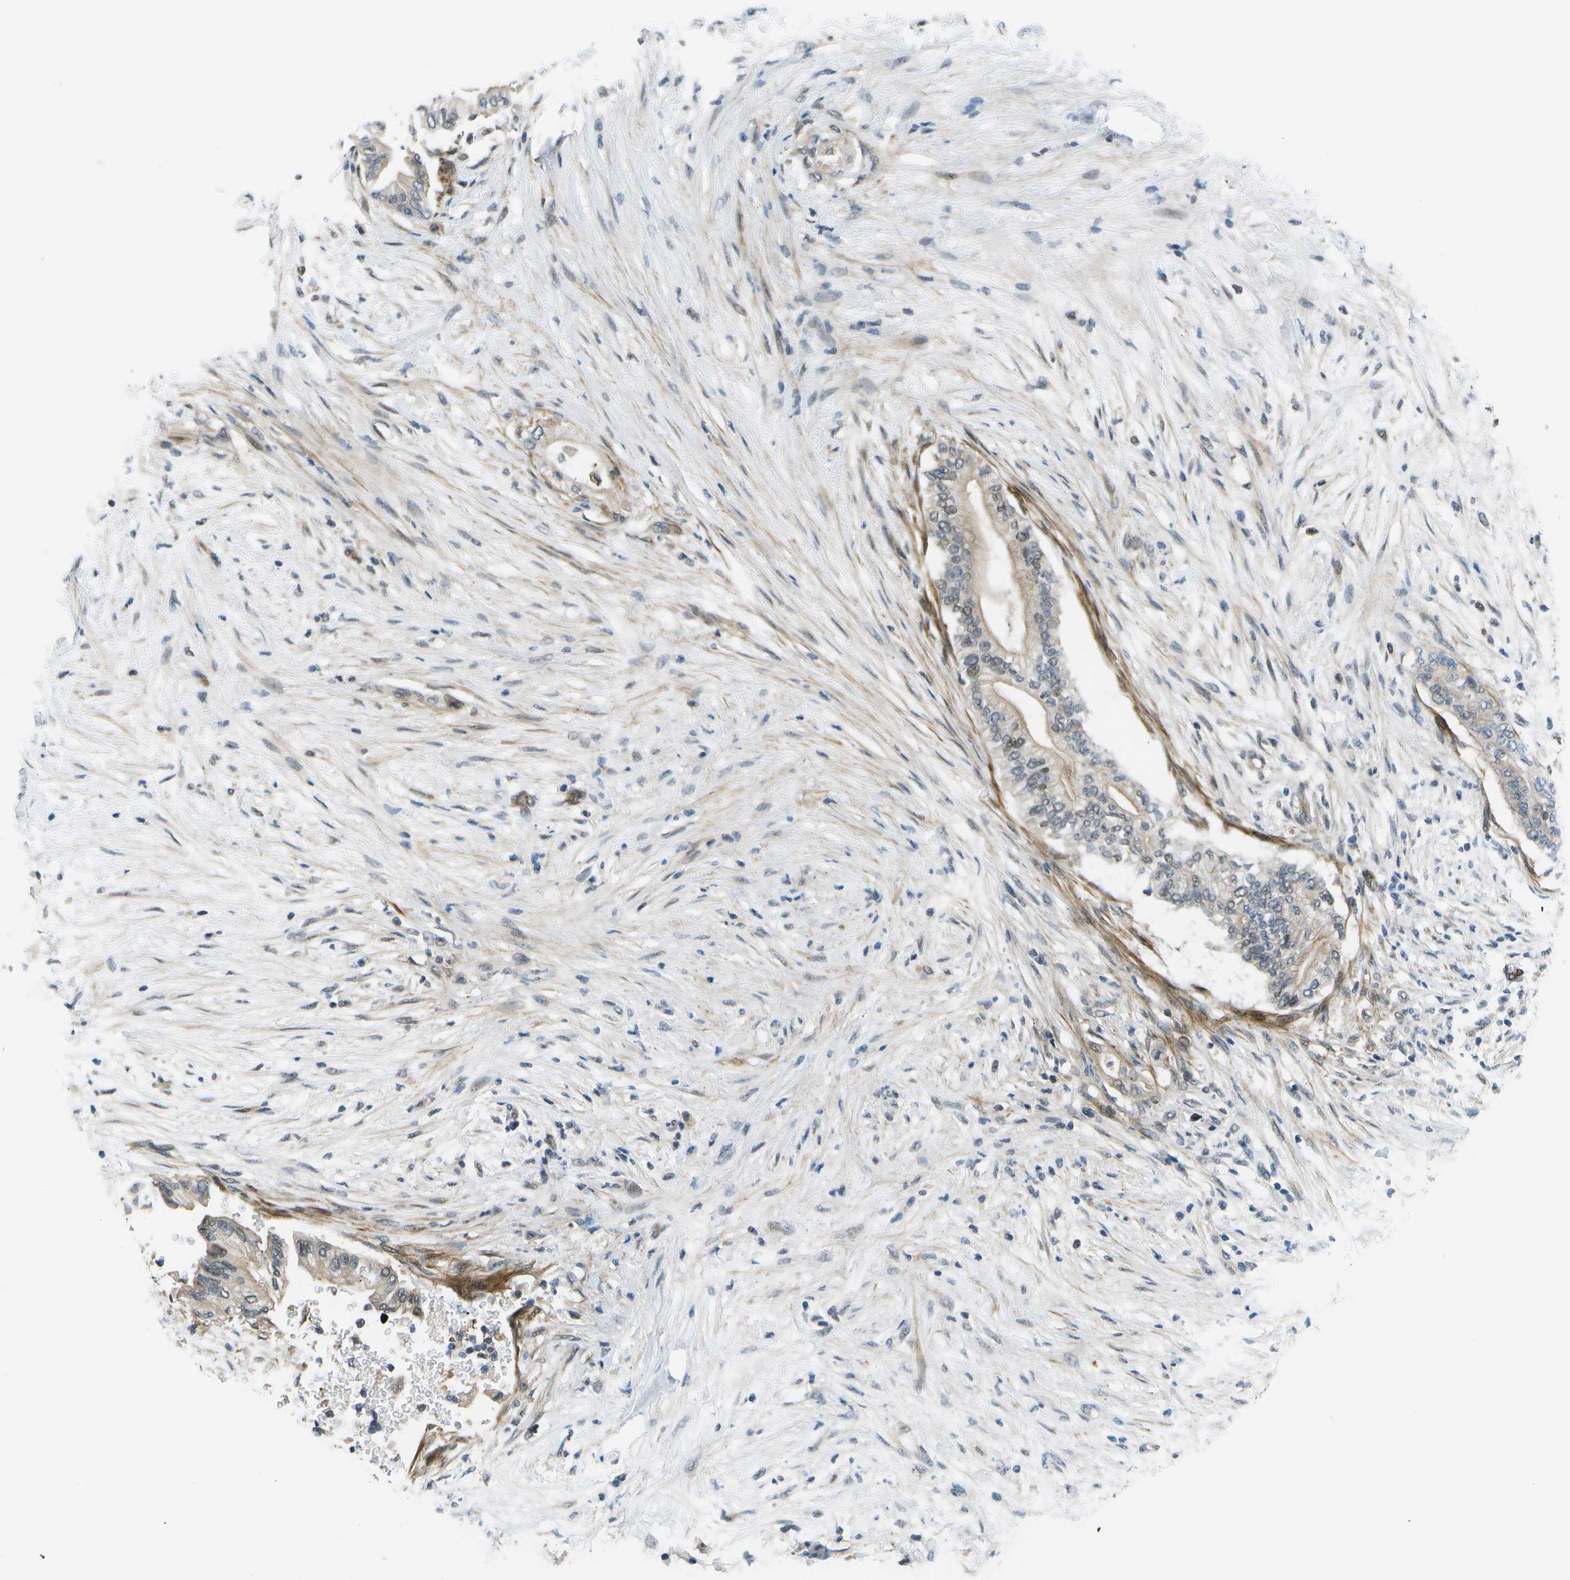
{"staining": {"intensity": "weak", "quantity": "25%-75%", "location": "cytoplasmic/membranous"}, "tissue": "pancreatic cancer", "cell_type": "Tumor cells", "image_type": "cancer", "snomed": [{"axis": "morphology", "description": "Normal tissue, NOS"}, {"axis": "morphology", "description": "Adenocarcinoma, NOS"}, {"axis": "topography", "description": "Pancreas"}, {"axis": "topography", "description": "Duodenum"}], "caption": "This histopathology image exhibits IHC staining of adenocarcinoma (pancreatic), with low weak cytoplasmic/membranous expression in about 25%-75% of tumor cells.", "gene": "ENPP5", "patient": {"sex": "female", "age": 60}}